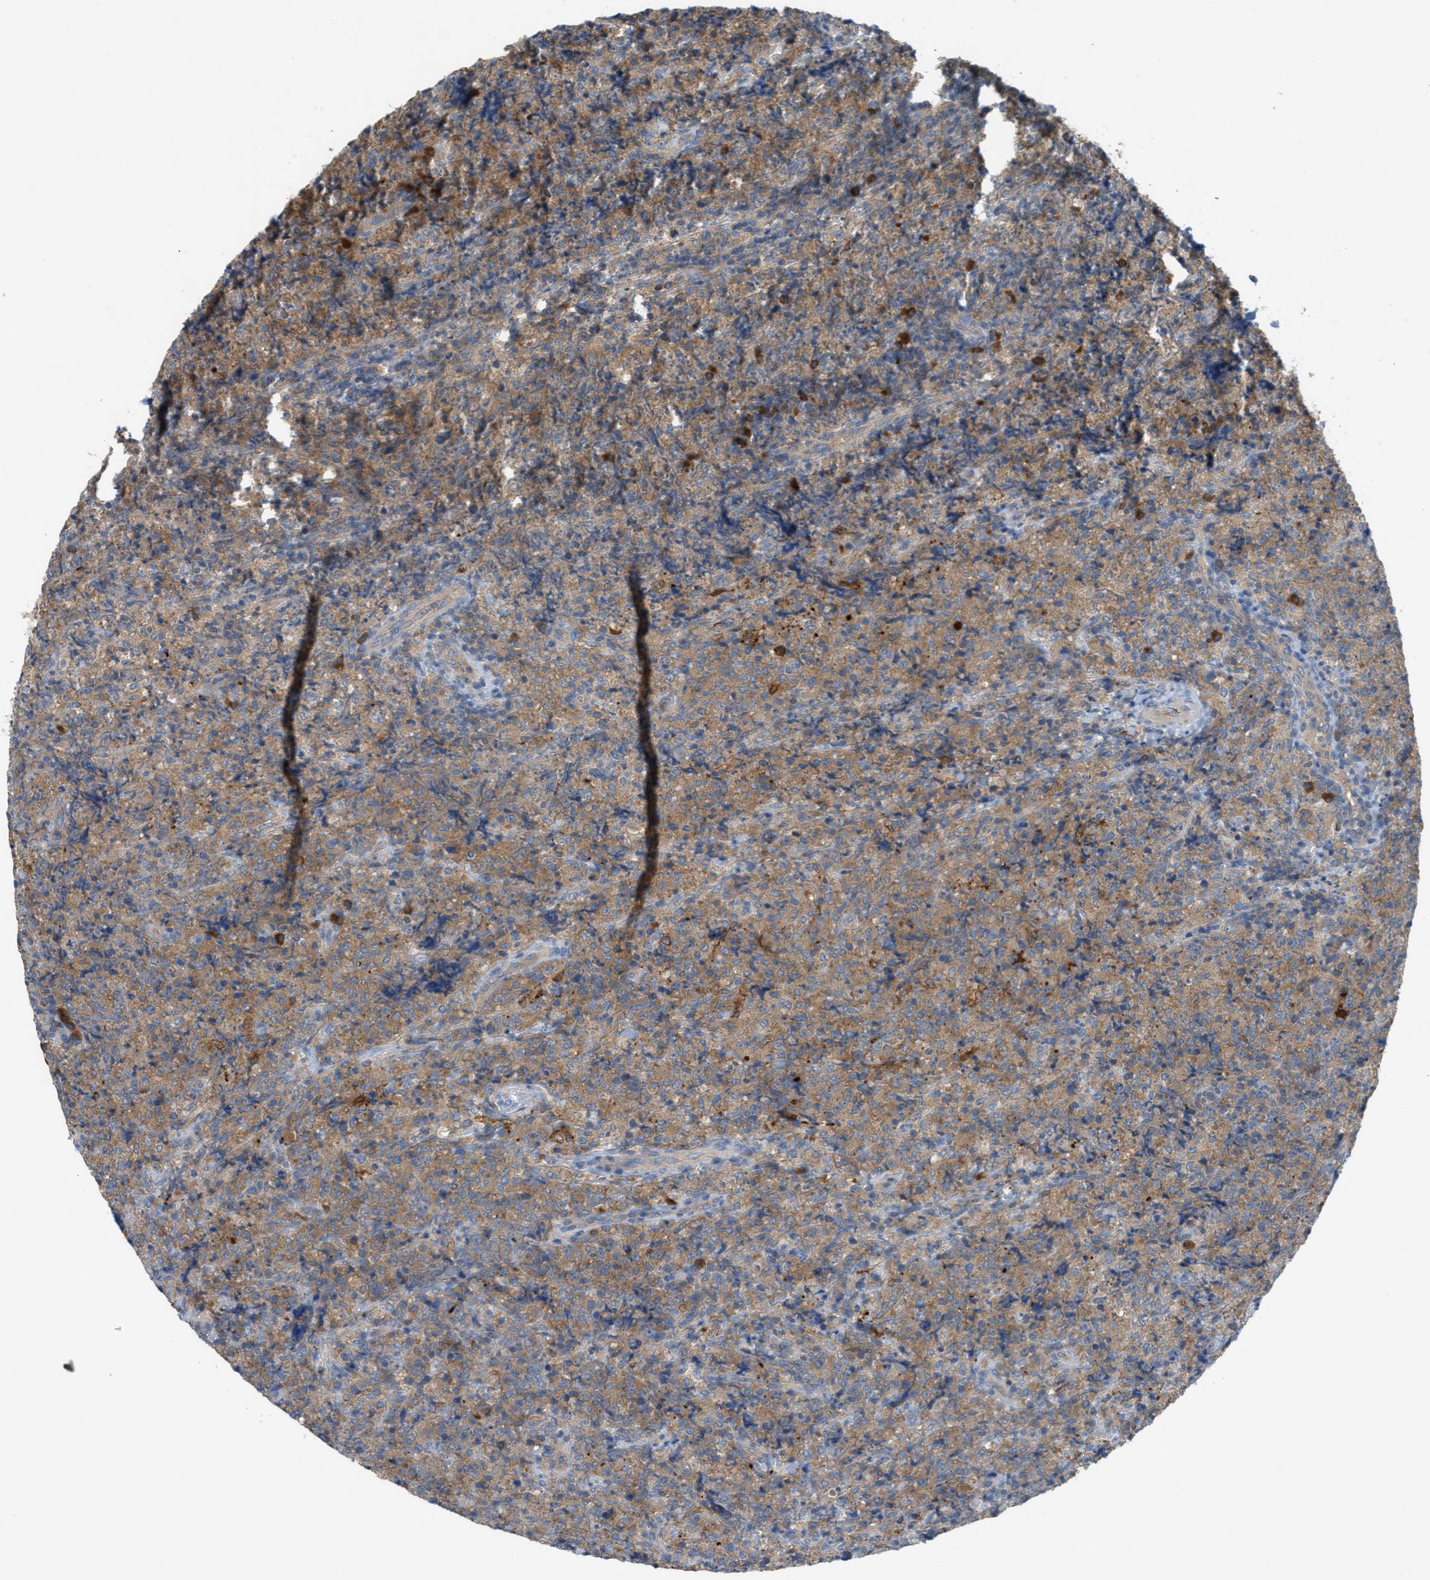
{"staining": {"intensity": "moderate", "quantity": ">75%", "location": "cytoplasmic/membranous"}, "tissue": "lymphoma", "cell_type": "Tumor cells", "image_type": "cancer", "snomed": [{"axis": "morphology", "description": "Malignant lymphoma, non-Hodgkin's type, High grade"}, {"axis": "topography", "description": "Tonsil"}], "caption": "This photomicrograph demonstrates IHC staining of lymphoma, with medium moderate cytoplasmic/membranous expression in approximately >75% of tumor cells.", "gene": "UBA5", "patient": {"sex": "female", "age": 36}}